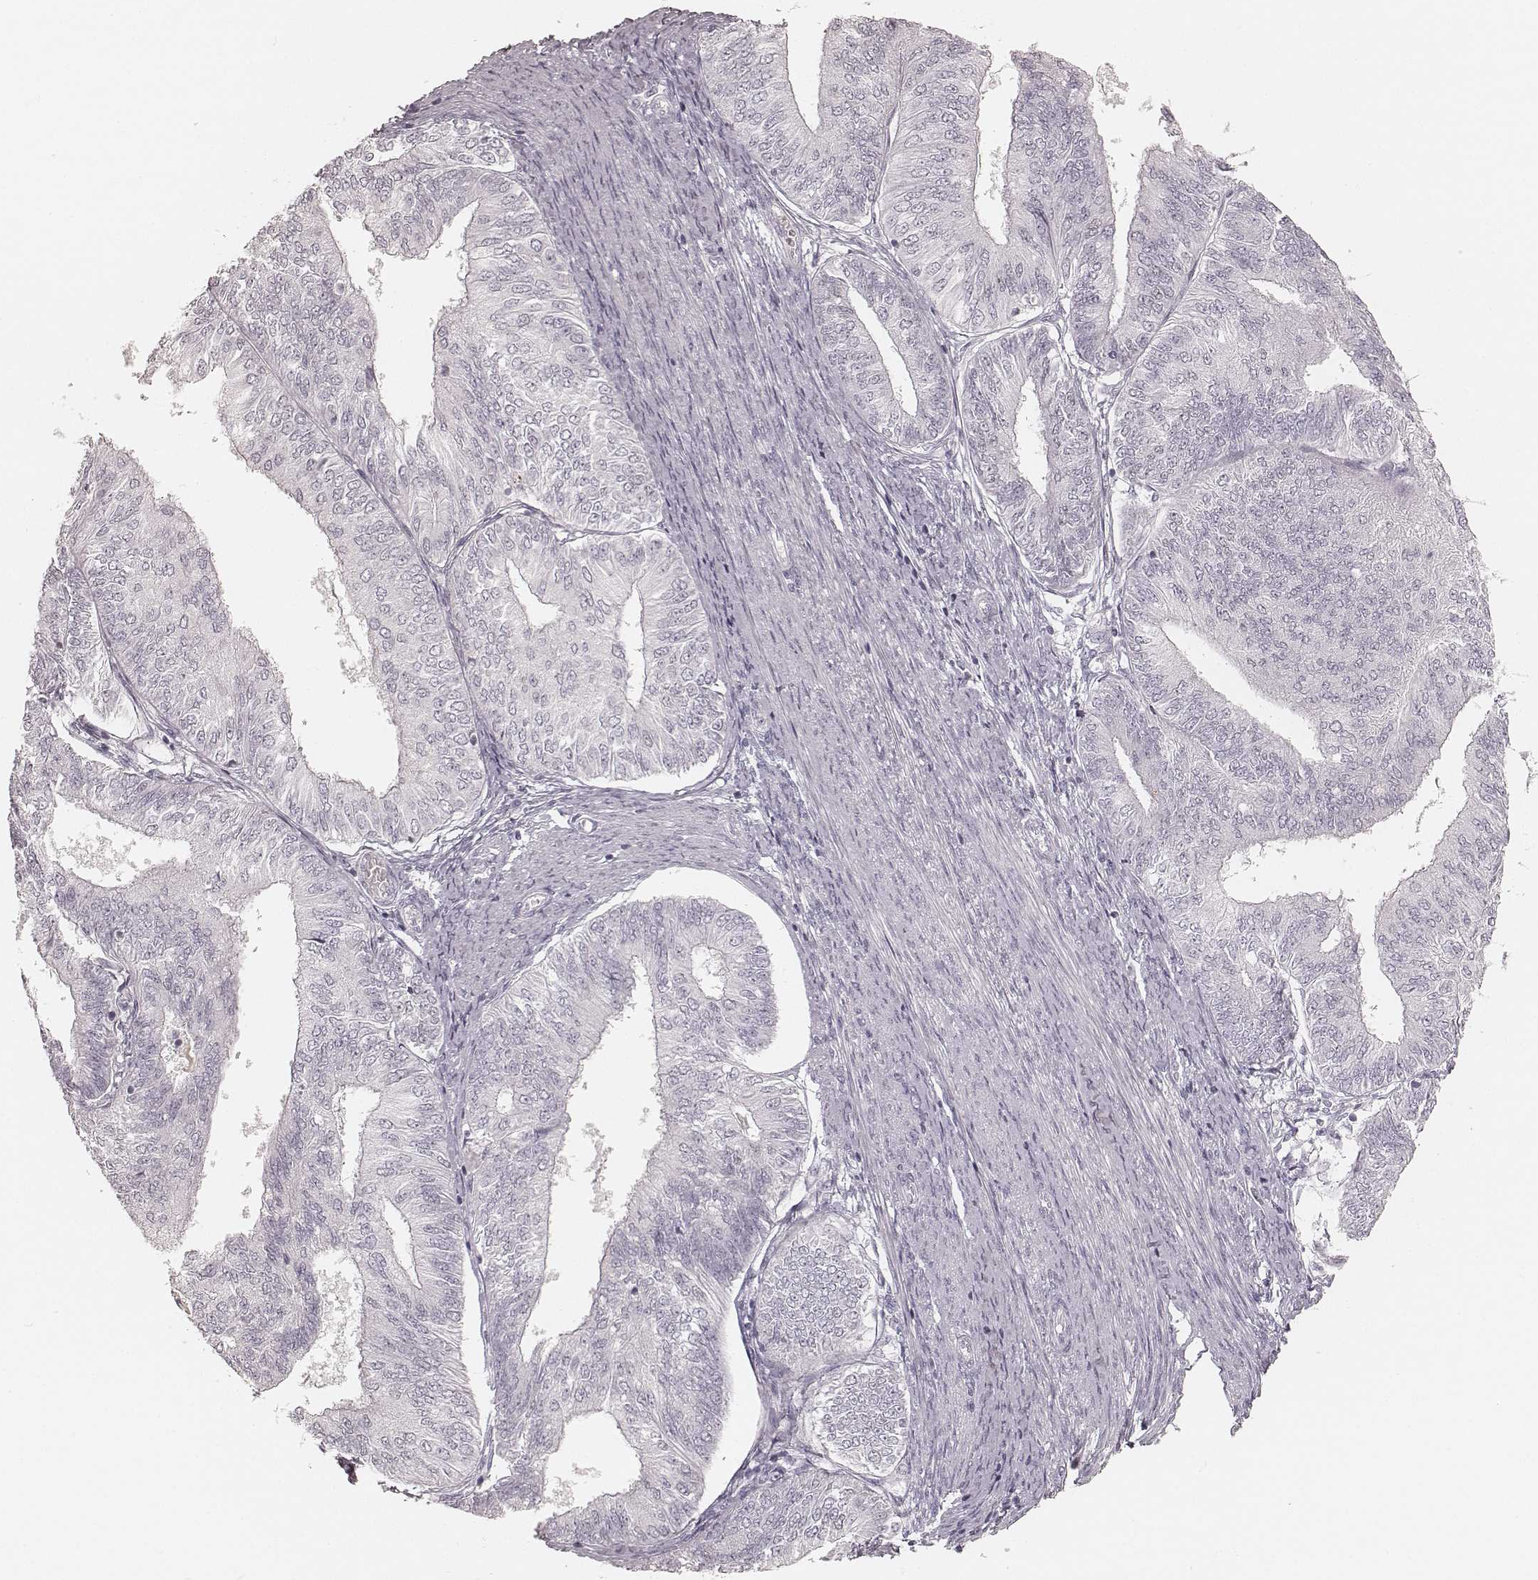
{"staining": {"intensity": "negative", "quantity": "none", "location": "none"}, "tissue": "endometrial cancer", "cell_type": "Tumor cells", "image_type": "cancer", "snomed": [{"axis": "morphology", "description": "Adenocarcinoma, NOS"}, {"axis": "topography", "description": "Endometrium"}], "caption": "The photomicrograph shows no significant staining in tumor cells of adenocarcinoma (endometrial).", "gene": "TEX37", "patient": {"sex": "female", "age": 58}}